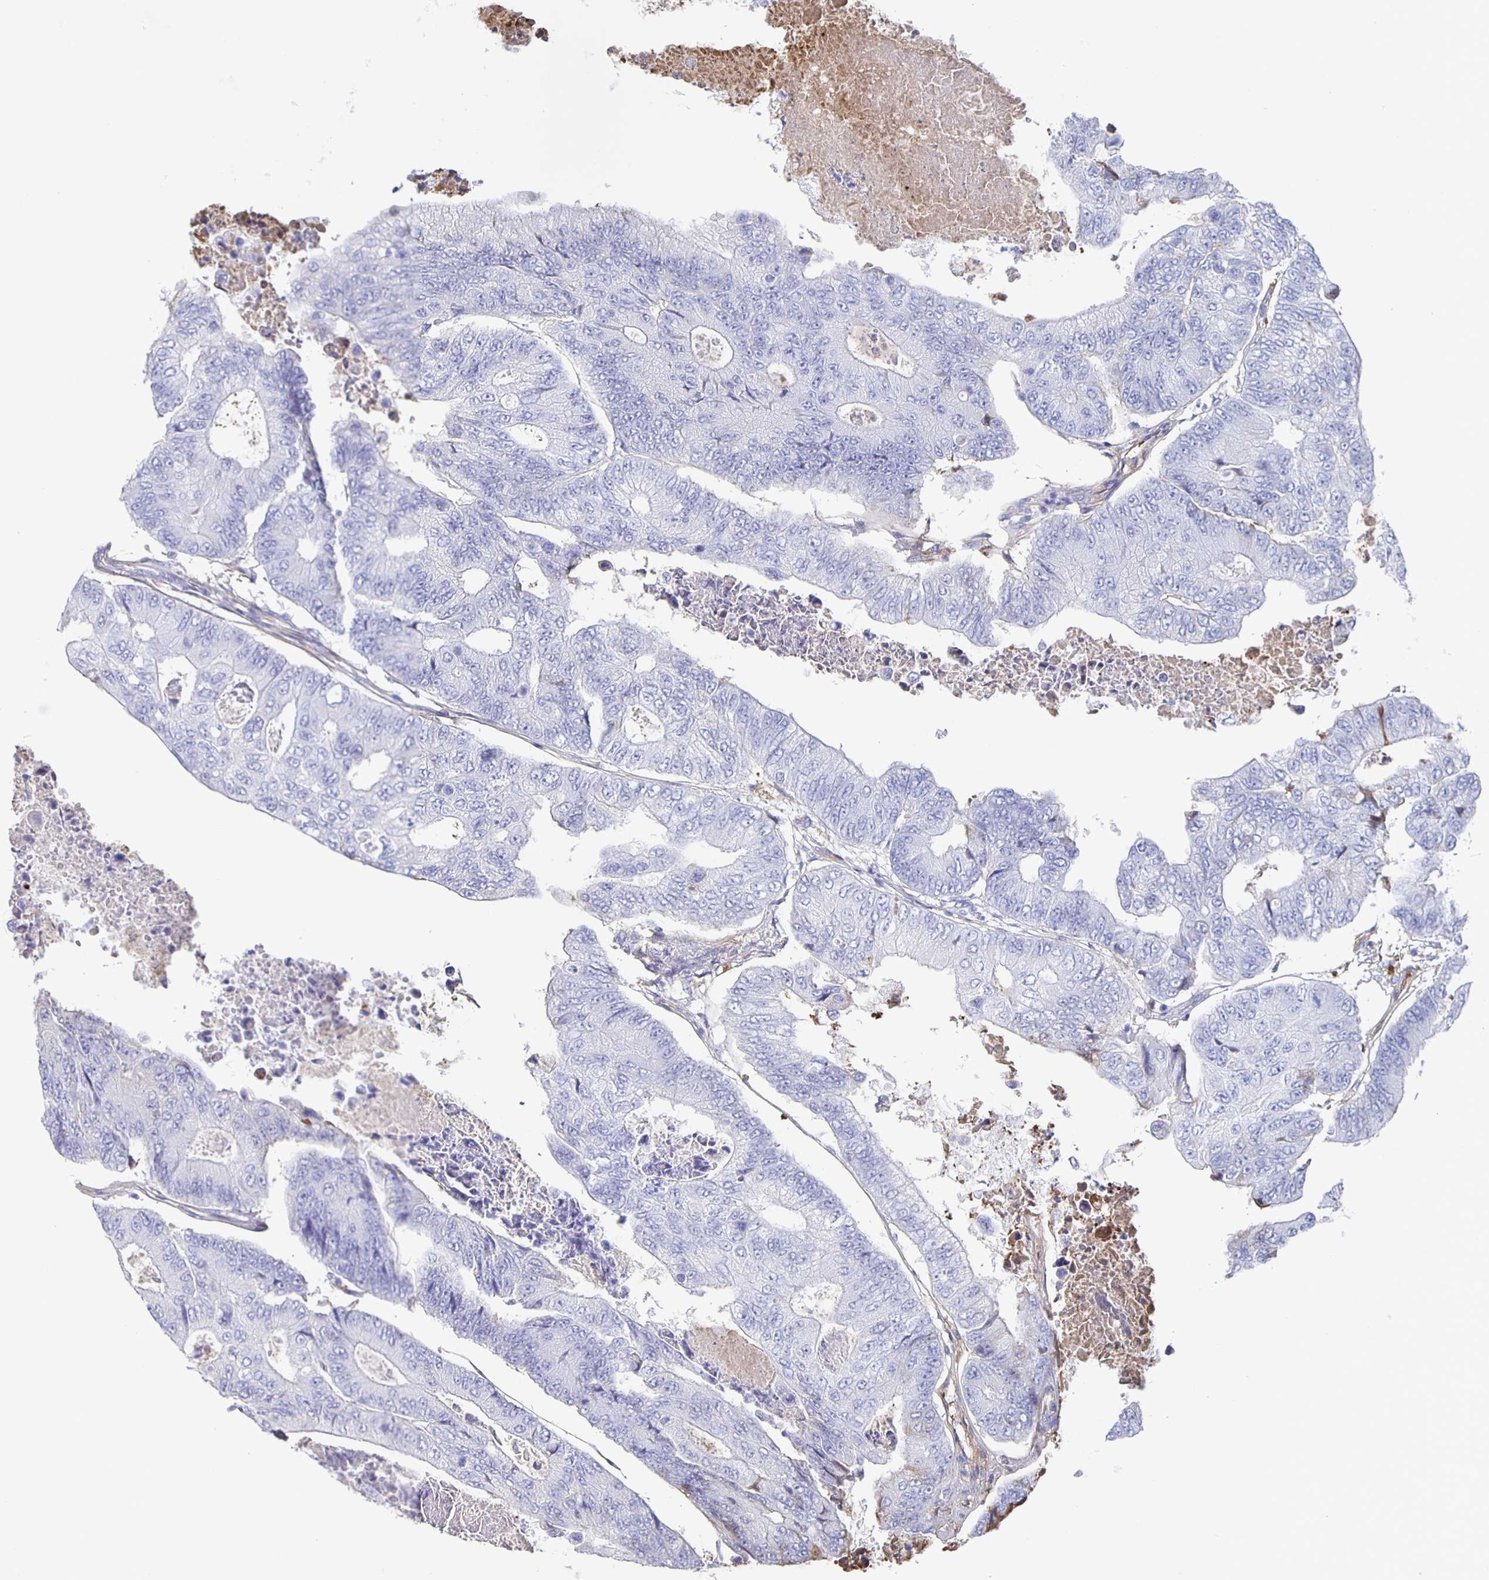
{"staining": {"intensity": "negative", "quantity": "none", "location": "none"}, "tissue": "colorectal cancer", "cell_type": "Tumor cells", "image_type": "cancer", "snomed": [{"axis": "morphology", "description": "Adenocarcinoma, NOS"}, {"axis": "topography", "description": "Colon"}], "caption": "Tumor cells are negative for protein expression in human adenocarcinoma (colorectal).", "gene": "FGA", "patient": {"sex": "female", "age": 48}}